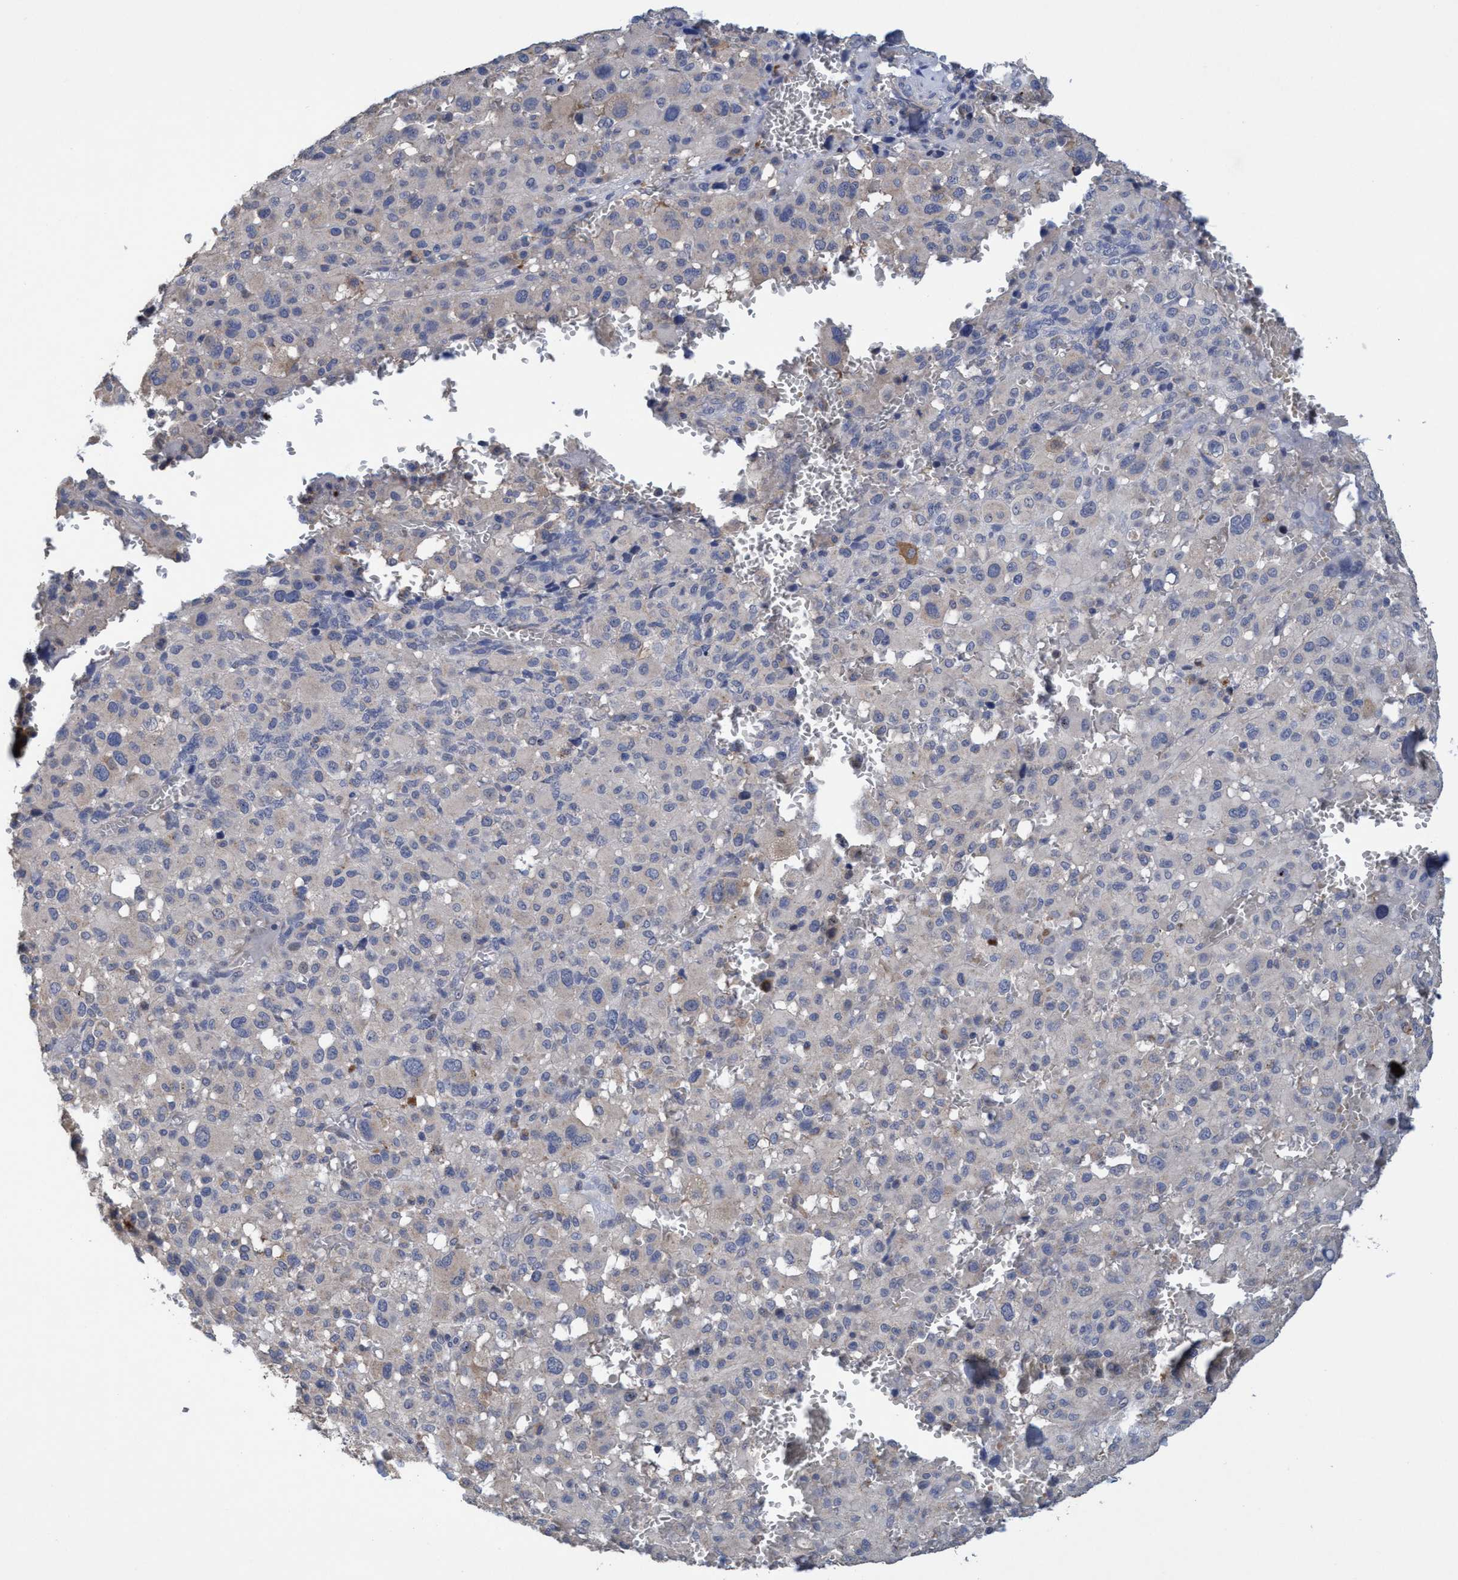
{"staining": {"intensity": "negative", "quantity": "none", "location": "none"}, "tissue": "melanoma", "cell_type": "Tumor cells", "image_type": "cancer", "snomed": [{"axis": "morphology", "description": "Malignant melanoma, Metastatic site"}, {"axis": "topography", "description": "Skin"}], "caption": "An immunohistochemistry histopathology image of melanoma is shown. There is no staining in tumor cells of melanoma.", "gene": "SEMA4D", "patient": {"sex": "female", "age": 74}}